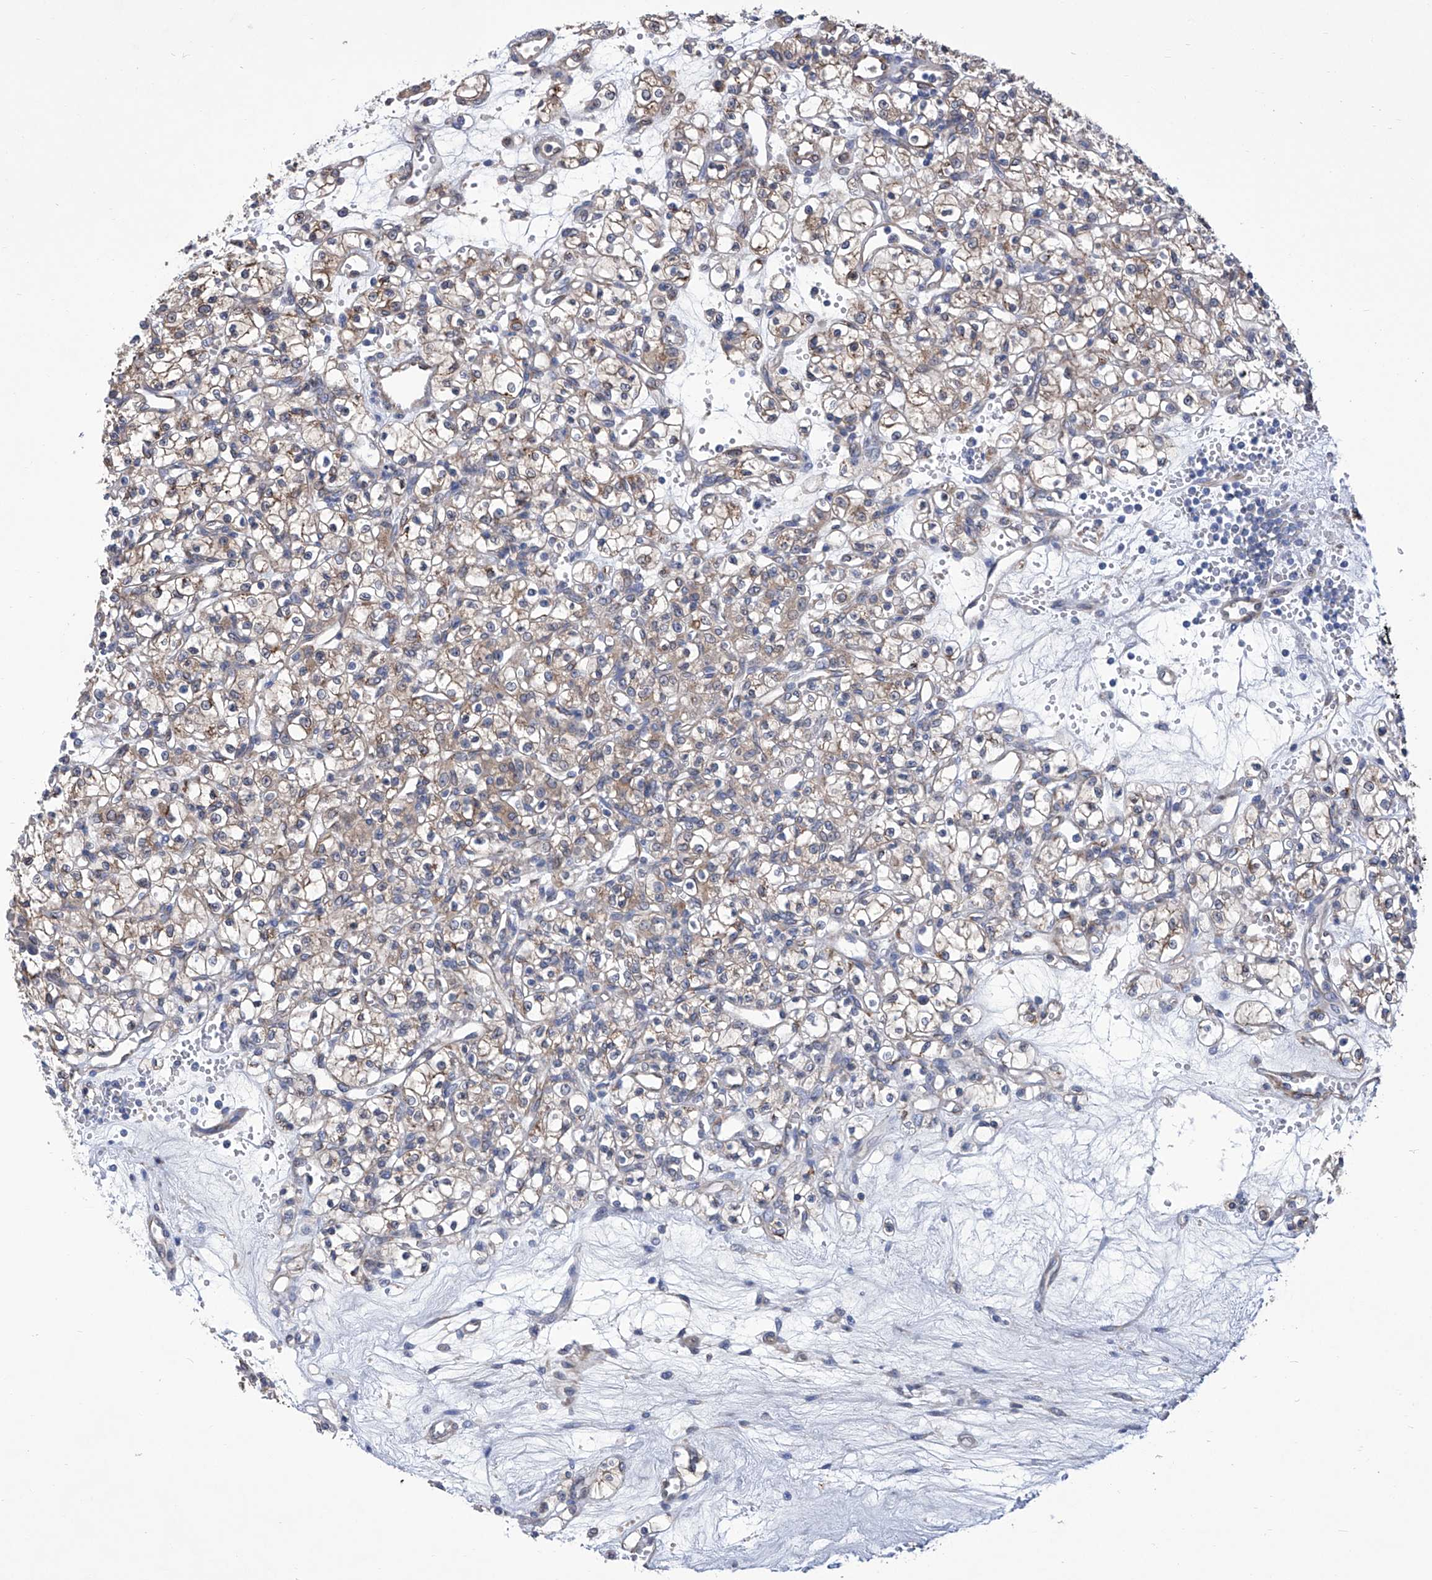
{"staining": {"intensity": "weak", "quantity": ">75%", "location": "cytoplasmic/membranous"}, "tissue": "renal cancer", "cell_type": "Tumor cells", "image_type": "cancer", "snomed": [{"axis": "morphology", "description": "Adenocarcinoma, NOS"}, {"axis": "topography", "description": "Kidney"}], "caption": "This micrograph shows immunohistochemistry (IHC) staining of renal cancer (adenocarcinoma), with low weak cytoplasmic/membranous positivity in approximately >75% of tumor cells.", "gene": "SMS", "patient": {"sex": "female", "age": 59}}